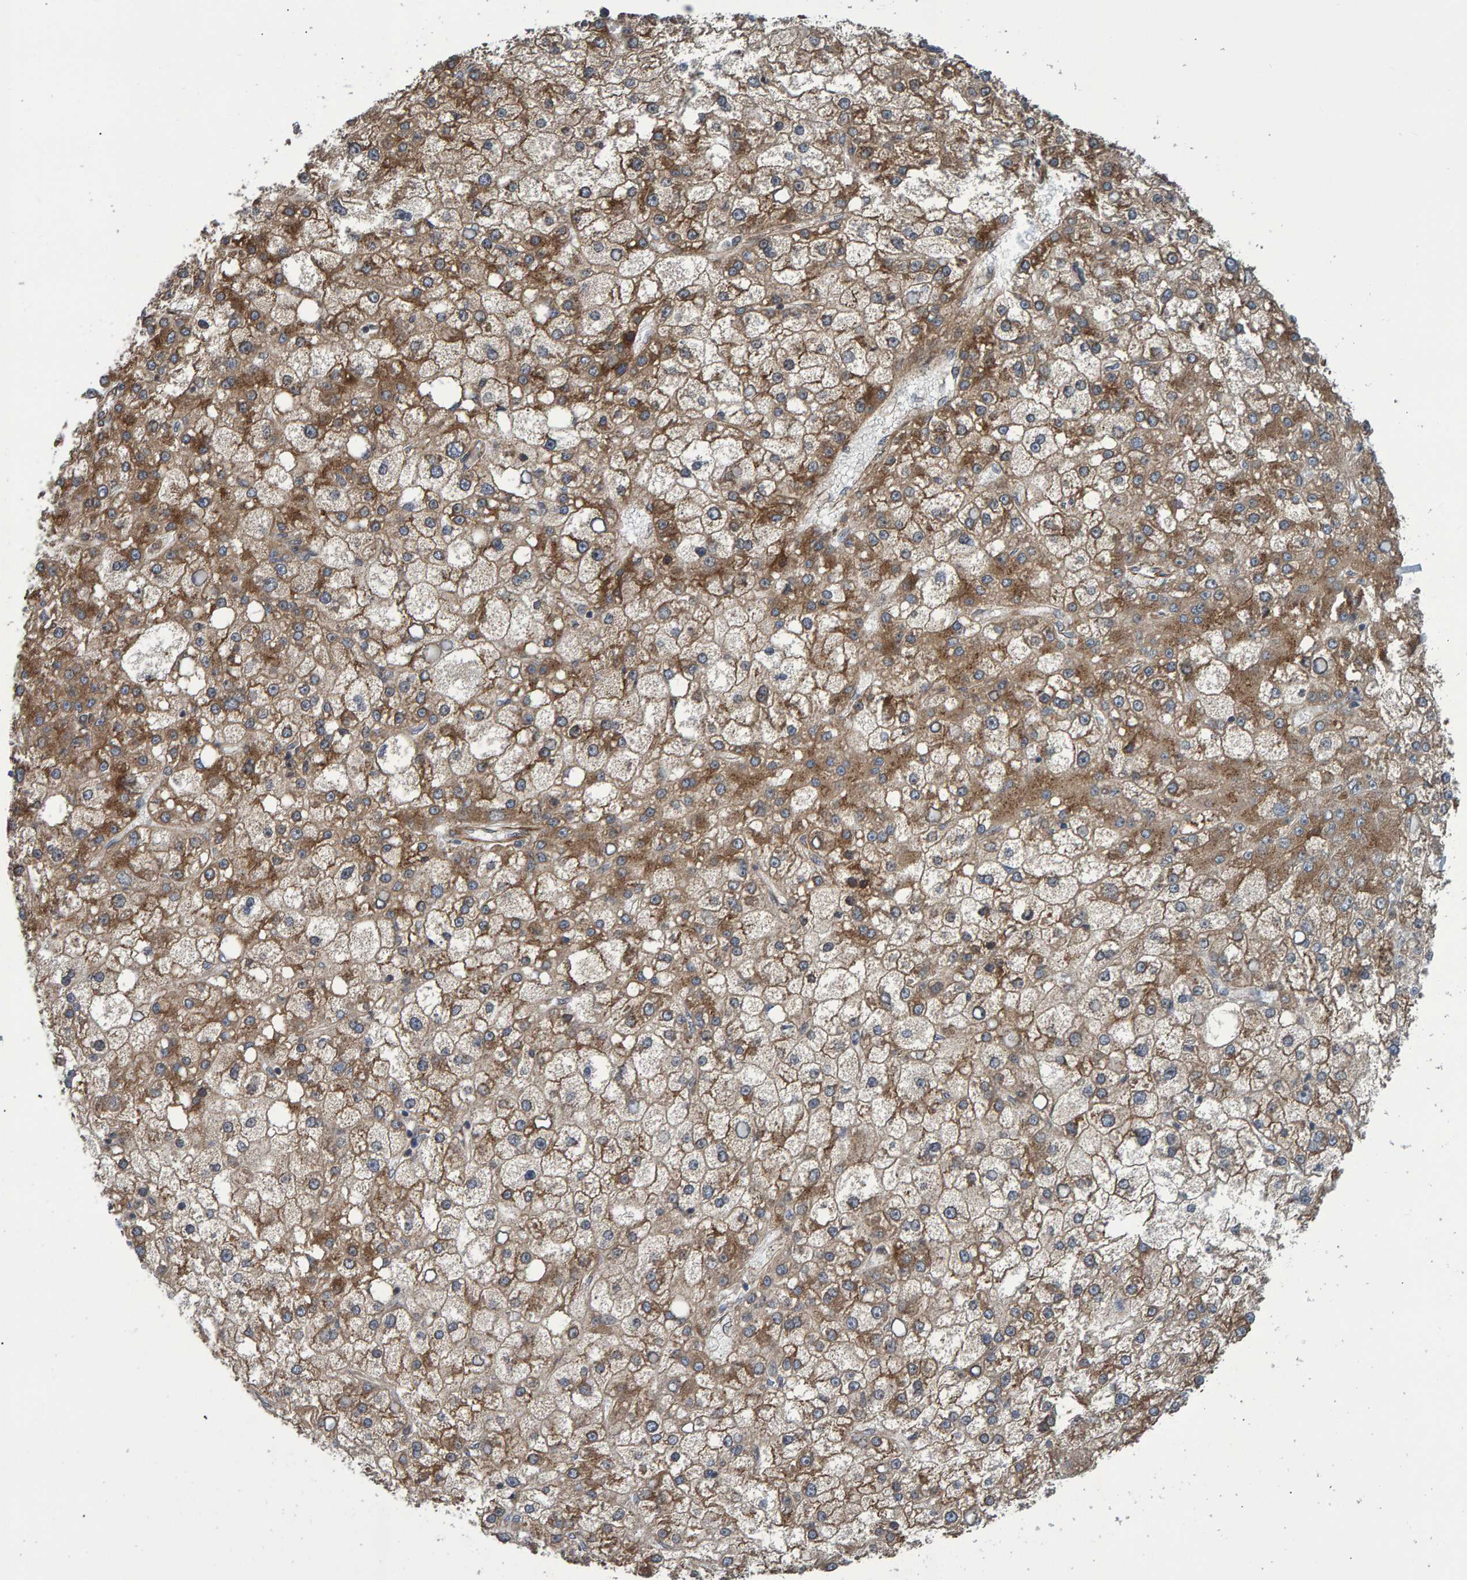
{"staining": {"intensity": "moderate", "quantity": ">75%", "location": "cytoplasmic/membranous"}, "tissue": "liver cancer", "cell_type": "Tumor cells", "image_type": "cancer", "snomed": [{"axis": "morphology", "description": "Carcinoma, Hepatocellular, NOS"}, {"axis": "topography", "description": "Liver"}], "caption": "High-magnification brightfield microscopy of liver cancer stained with DAB (brown) and counterstained with hematoxylin (blue). tumor cells exhibit moderate cytoplasmic/membranous expression is identified in about>75% of cells.", "gene": "FAM117A", "patient": {"sex": "male", "age": 67}}